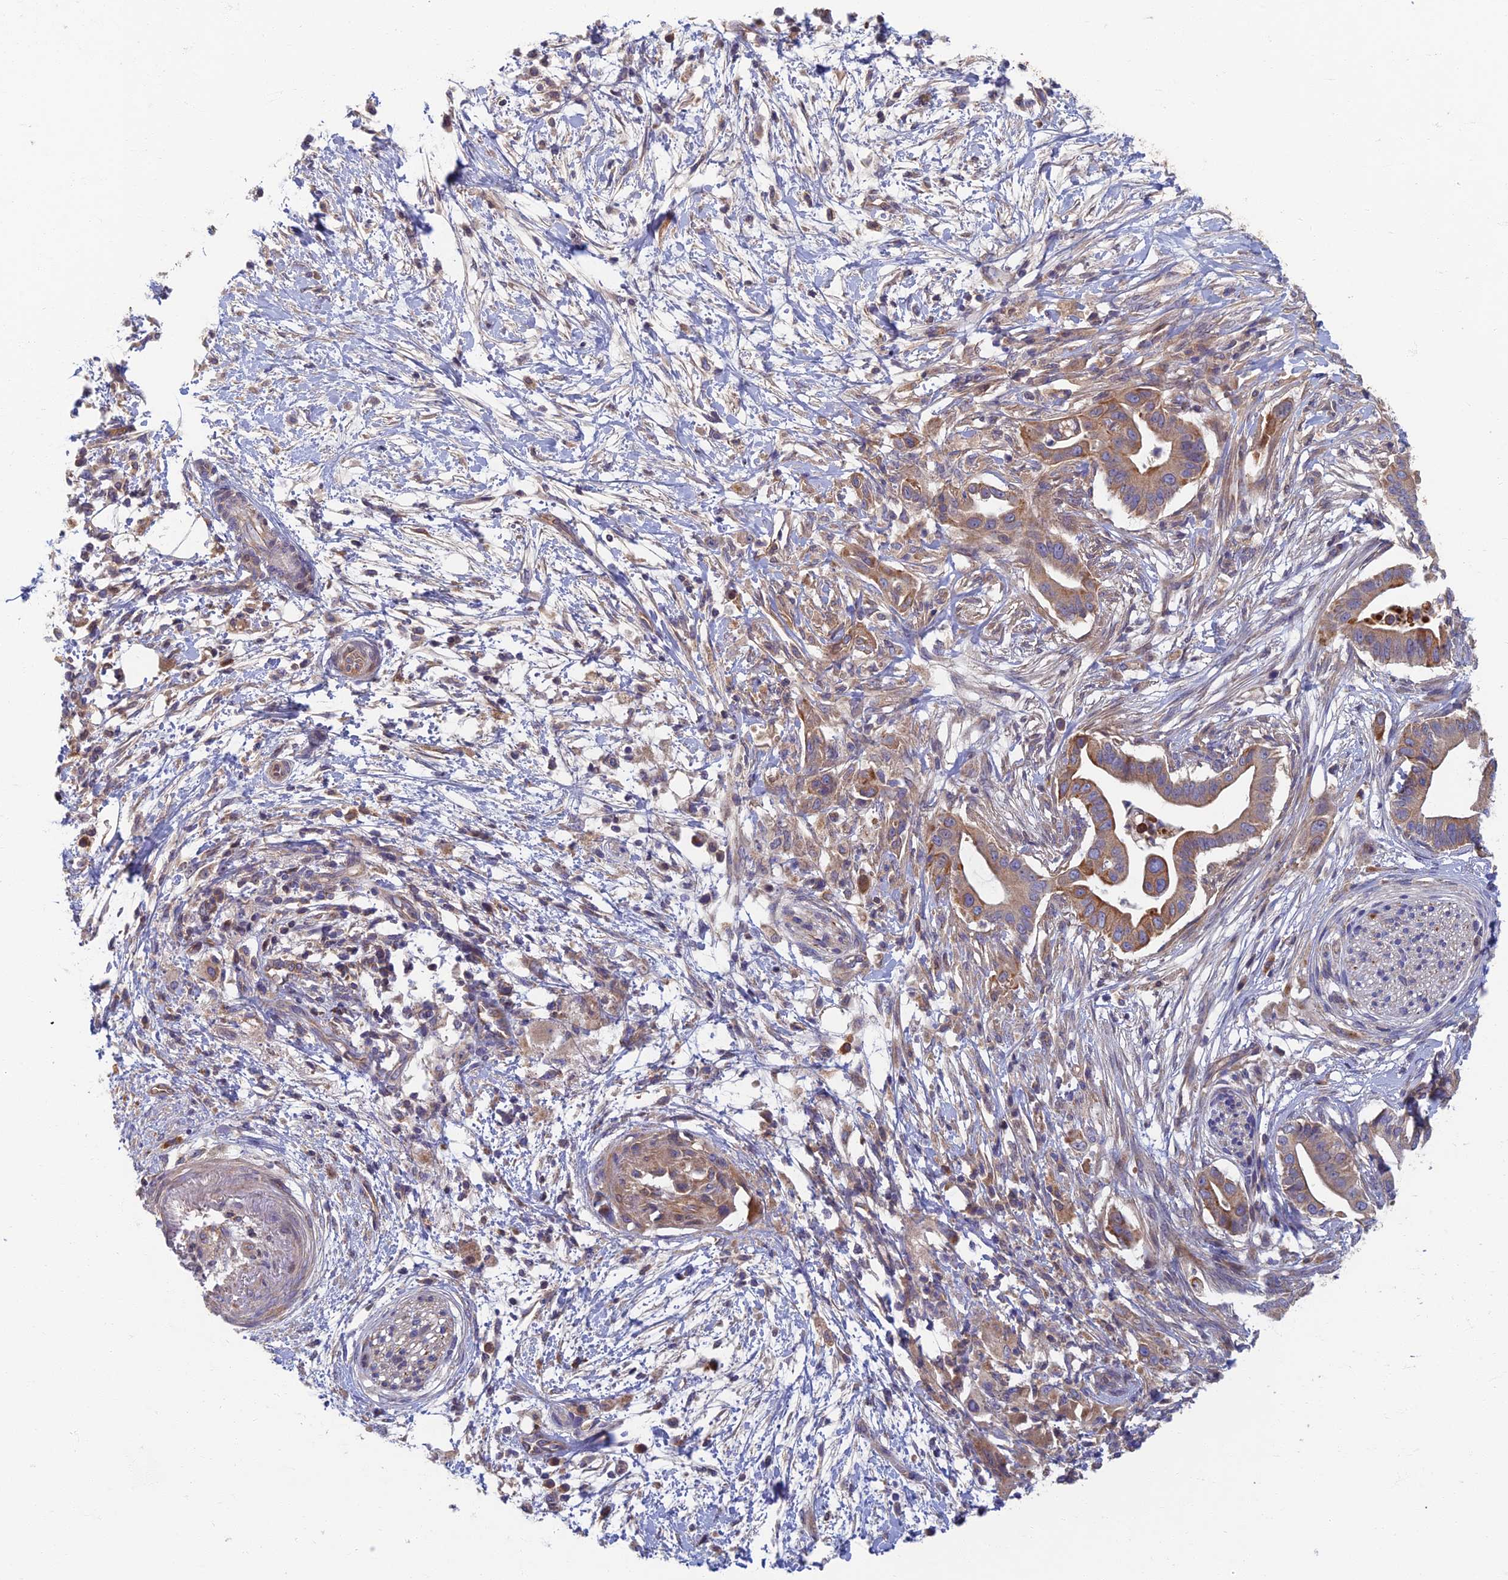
{"staining": {"intensity": "moderate", "quantity": ">75%", "location": "cytoplasmic/membranous"}, "tissue": "pancreatic cancer", "cell_type": "Tumor cells", "image_type": "cancer", "snomed": [{"axis": "morphology", "description": "Adenocarcinoma, NOS"}, {"axis": "topography", "description": "Pancreas"}], "caption": "Immunohistochemistry staining of pancreatic cancer (adenocarcinoma), which shows medium levels of moderate cytoplasmic/membranous expression in approximately >75% of tumor cells indicating moderate cytoplasmic/membranous protein positivity. The staining was performed using DAB (brown) for protein detection and nuclei were counterstained in hematoxylin (blue).", "gene": "SOGA1", "patient": {"sex": "male", "age": 68}}